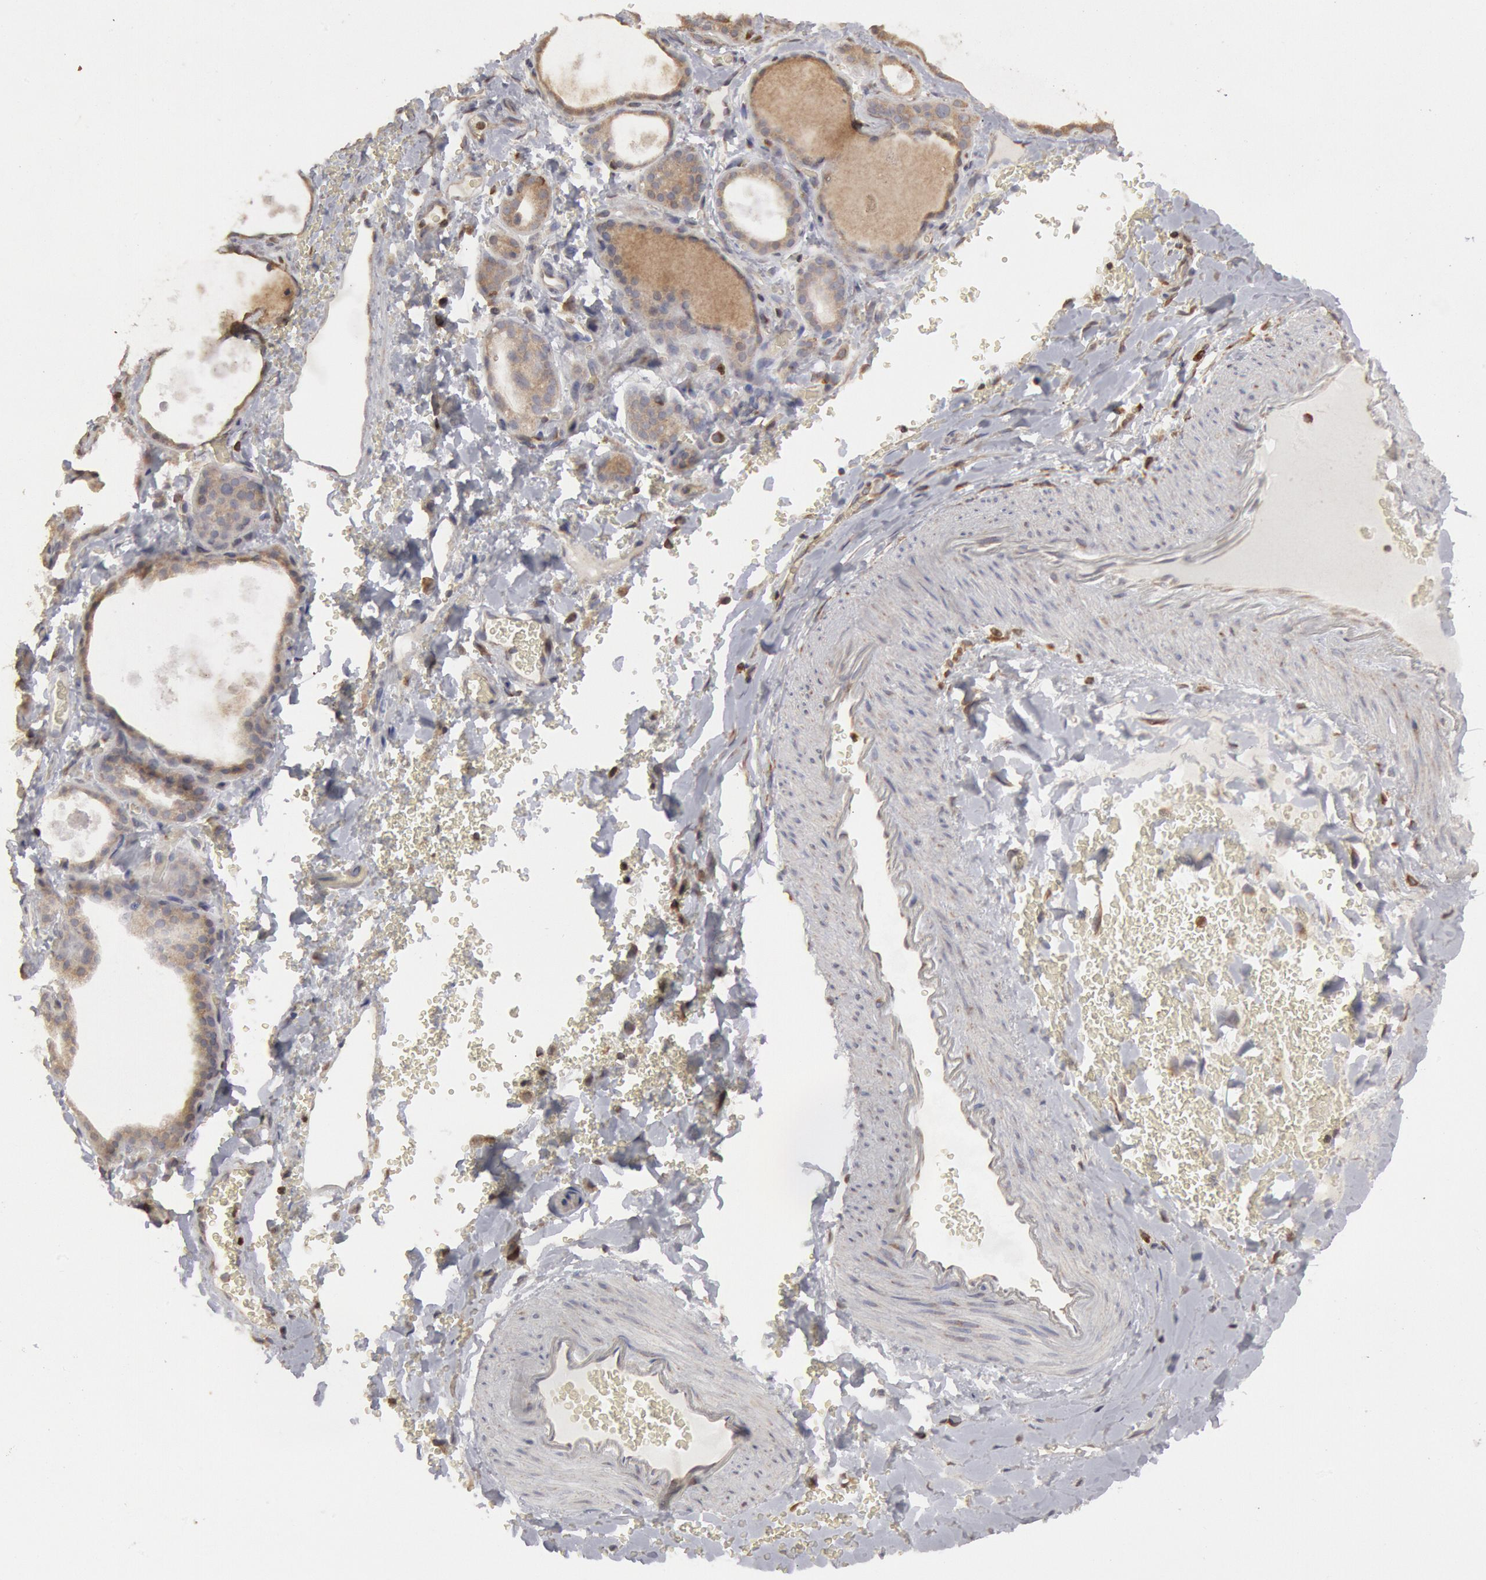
{"staining": {"intensity": "weak", "quantity": ">75%", "location": "cytoplasmic/membranous"}, "tissue": "thyroid gland", "cell_type": "Glandular cells", "image_type": "normal", "snomed": [{"axis": "morphology", "description": "Normal tissue, NOS"}, {"axis": "topography", "description": "Thyroid gland"}], "caption": "Immunohistochemical staining of normal thyroid gland reveals >75% levels of weak cytoplasmic/membranous protein positivity in about >75% of glandular cells.", "gene": "OSBPL8", "patient": {"sex": "male", "age": 61}}